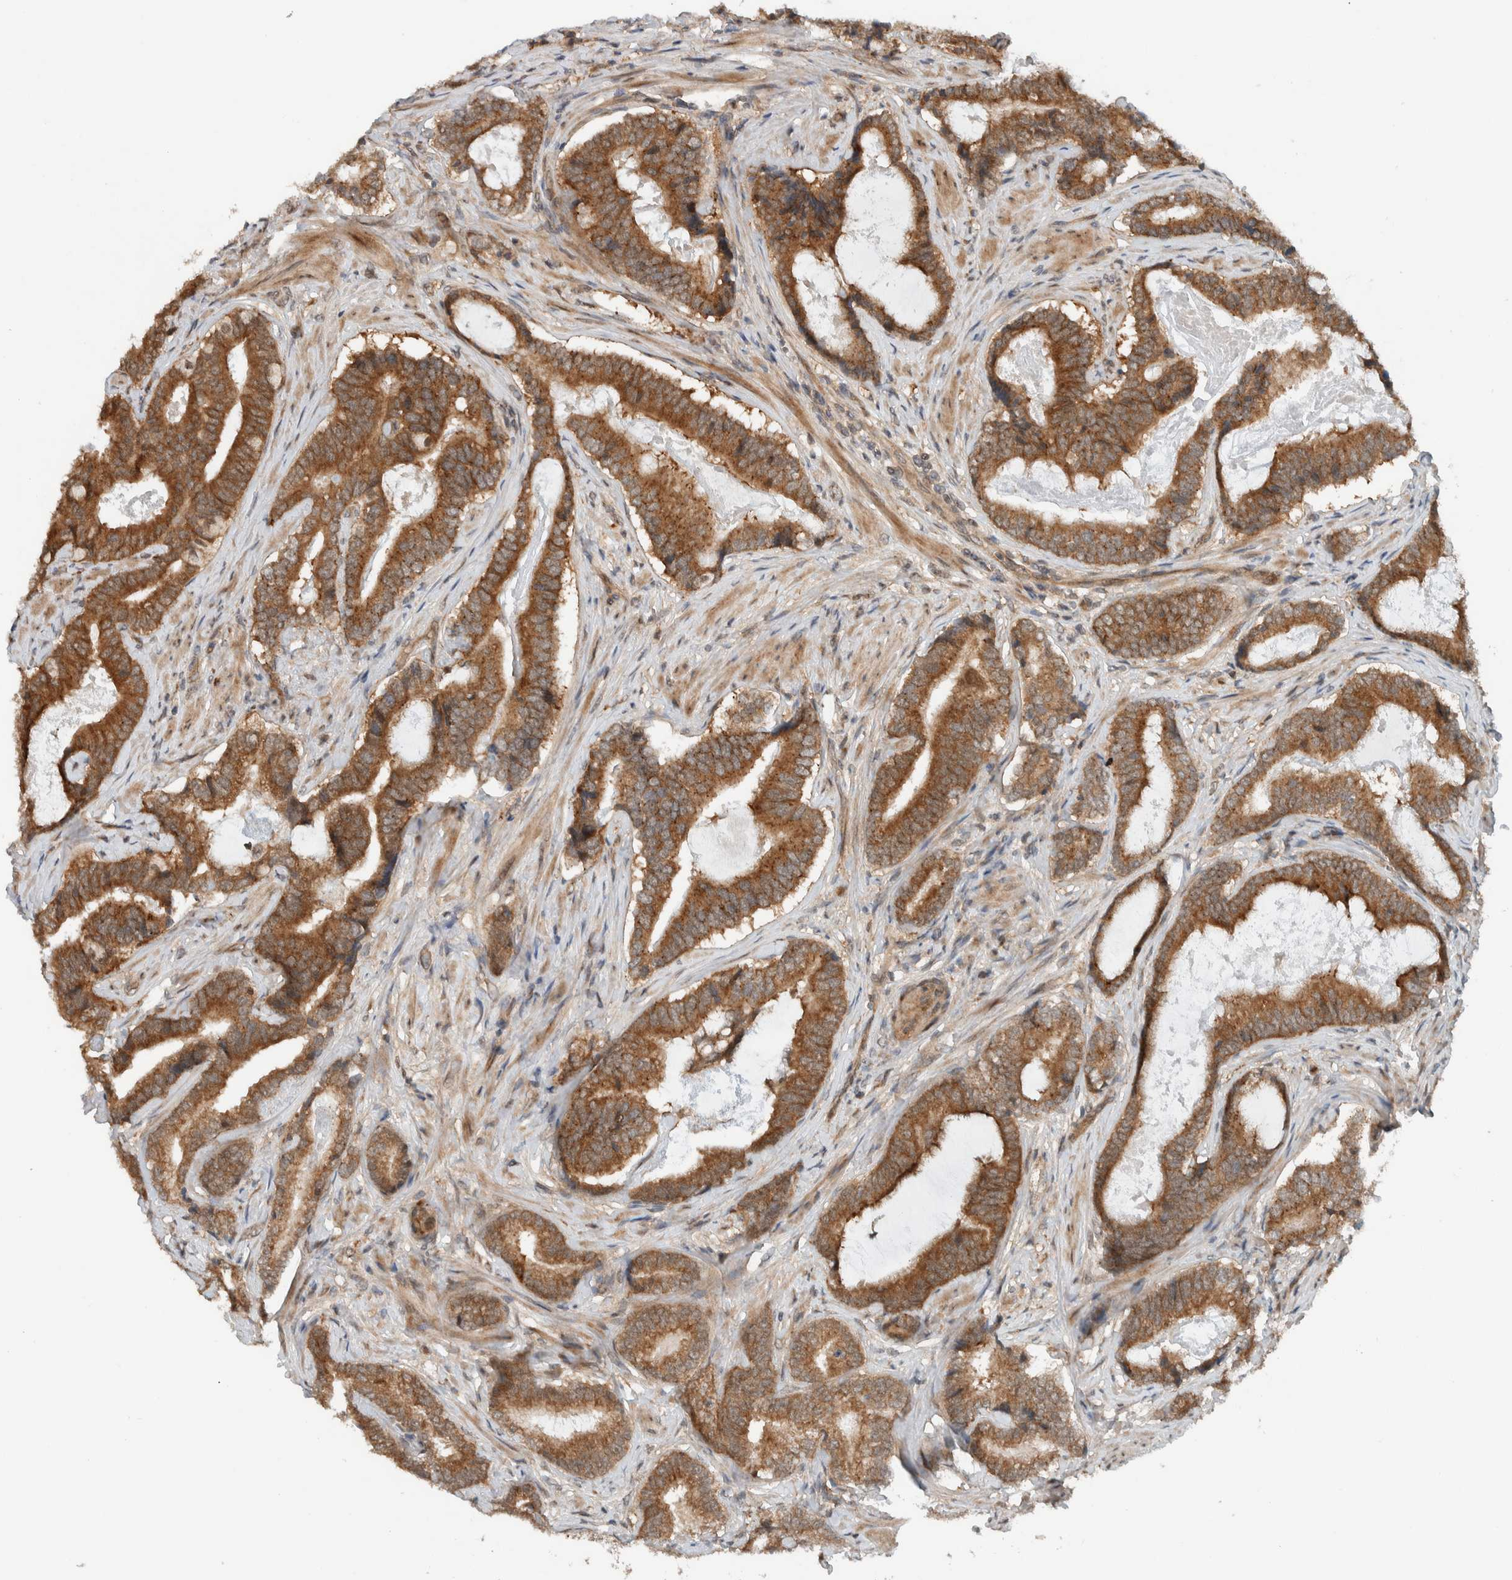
{"staining": {"intensity": "strong", "quantity": ">75%", "location": "cytoplasmic/membranous"}, "tissue": "prostate cancer", "cell_type": "Tumor cells", "image_type": "cancer", "snomed": [{"axis": "morphology", "description": "Adenocarcinoma, High grade"}, {"axis": "topography", "description": "Prostate"}], "caption": "The immunohistochemical stain highlights strong cytoplasmic/membranous positivity in tumor cells of prostate high-grade adenocarcinoma tissue.", "gene": "KLHL6", "patient": {"sex": "male", "age": 55}}